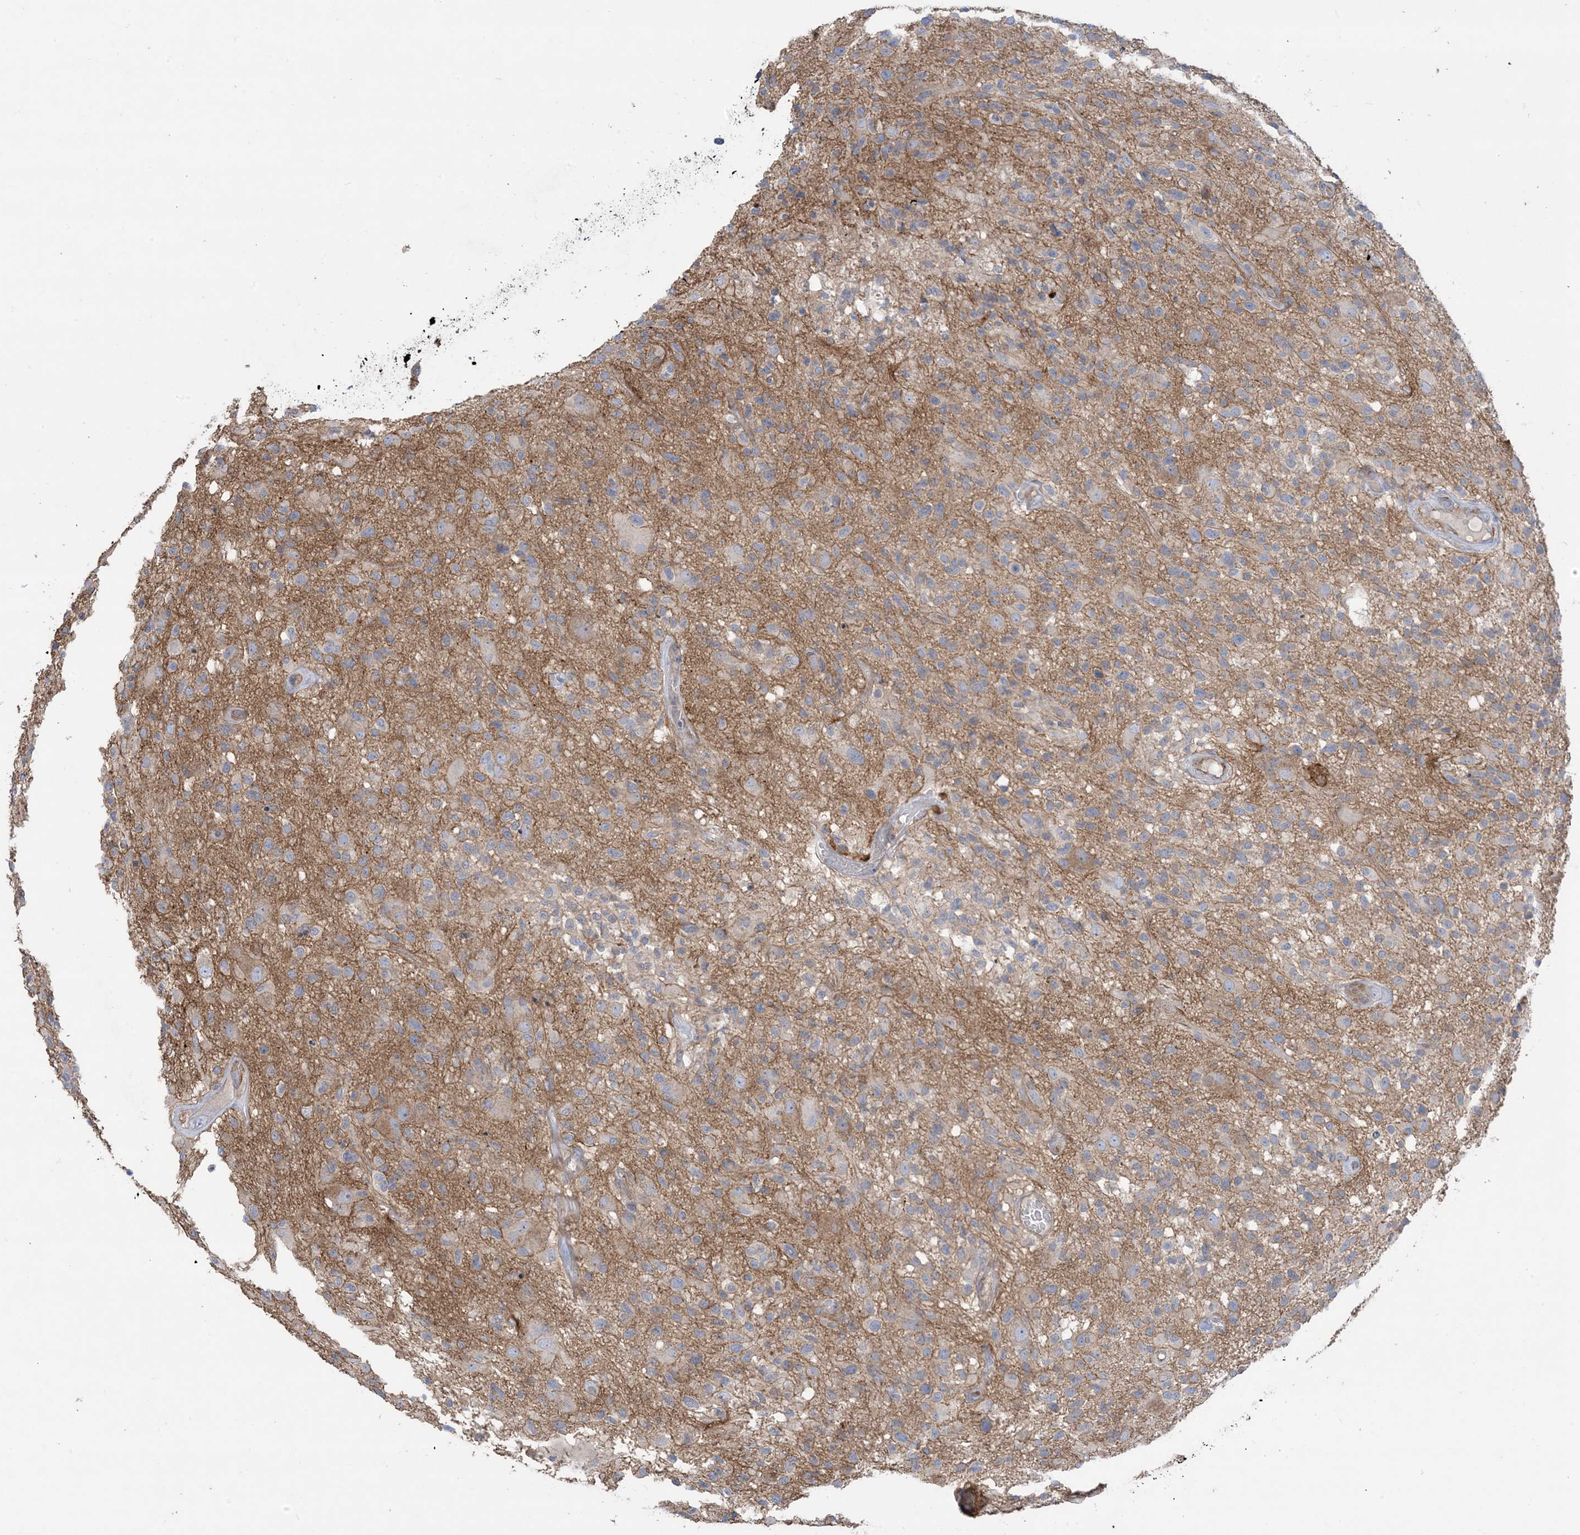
{"staining": {"intensity": "weak", "quantity": "<25%", "location": "cytoplasmic/membranous"}, "tissue": "glioma", "cell_type": "Tumor cells", "image_type": "cancer", "snomed": [{"axis": "morphology", "description": "Glioma, malignant, High grade"}, {"axis": "morphology", "description": "Glioblastoma, NOS"}, {"axis": "topography", "description": "Brain"}], "caption": "The immunohistochemistry (IHC) micrograph has no significant staining in tumor cells of malignant glioma (high-grade) tissue. (Stains: DAB immunohistochemistry (IHC) with hematoxylin counter stain, Microscopy: brightfield microscopy at high magnification).", "gene": "CCNY", "patient": {"sex": "male", "age": 60}}